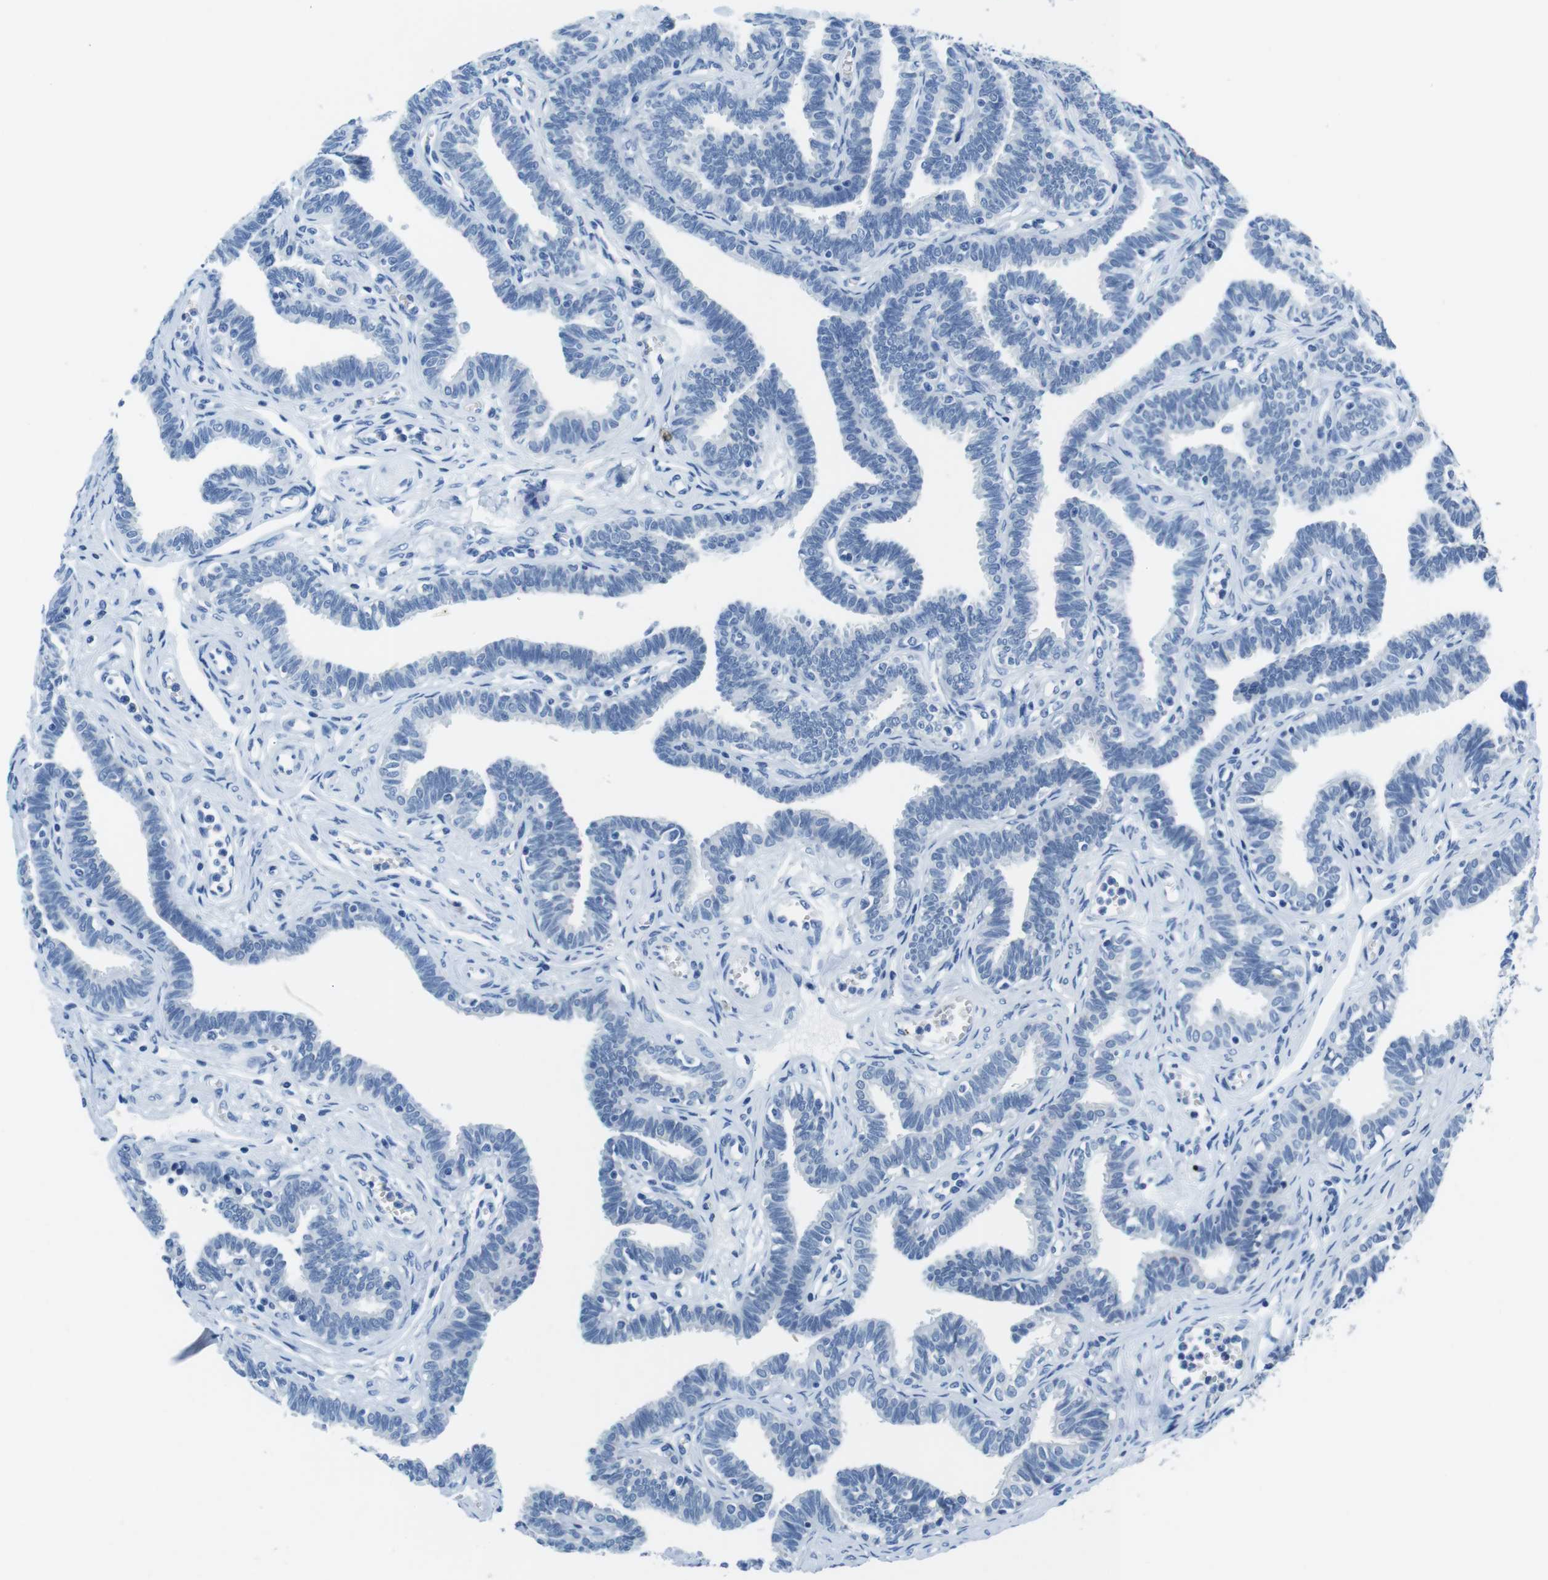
{"staining": {"intensity": "negative", "quantity": "none", "location": "none"}, "tissue": "fallopian tube", "cell_type": "Glandular cells", "image_type": "normal", "snomed": [{"axis": "morphology", "description": "Normal tissue, NOS"}, {"axis": "topography", "description": "Fallopian tube"}, {"axis": "topography", "description": "Ovary"}], "caption": "A high-resolution histopathology image shows IHC staining of benign fallopian tube, which reveals no significant positivity in glandular cells. (Stains: DAB (3,3'-diaminobenzidine) IHC with hematoxylin counter stain, Microscopy: brightfield microscopy at high magnification).", "gene": "TFAP2C", "patient": {"sex": "female", "age": 23}}